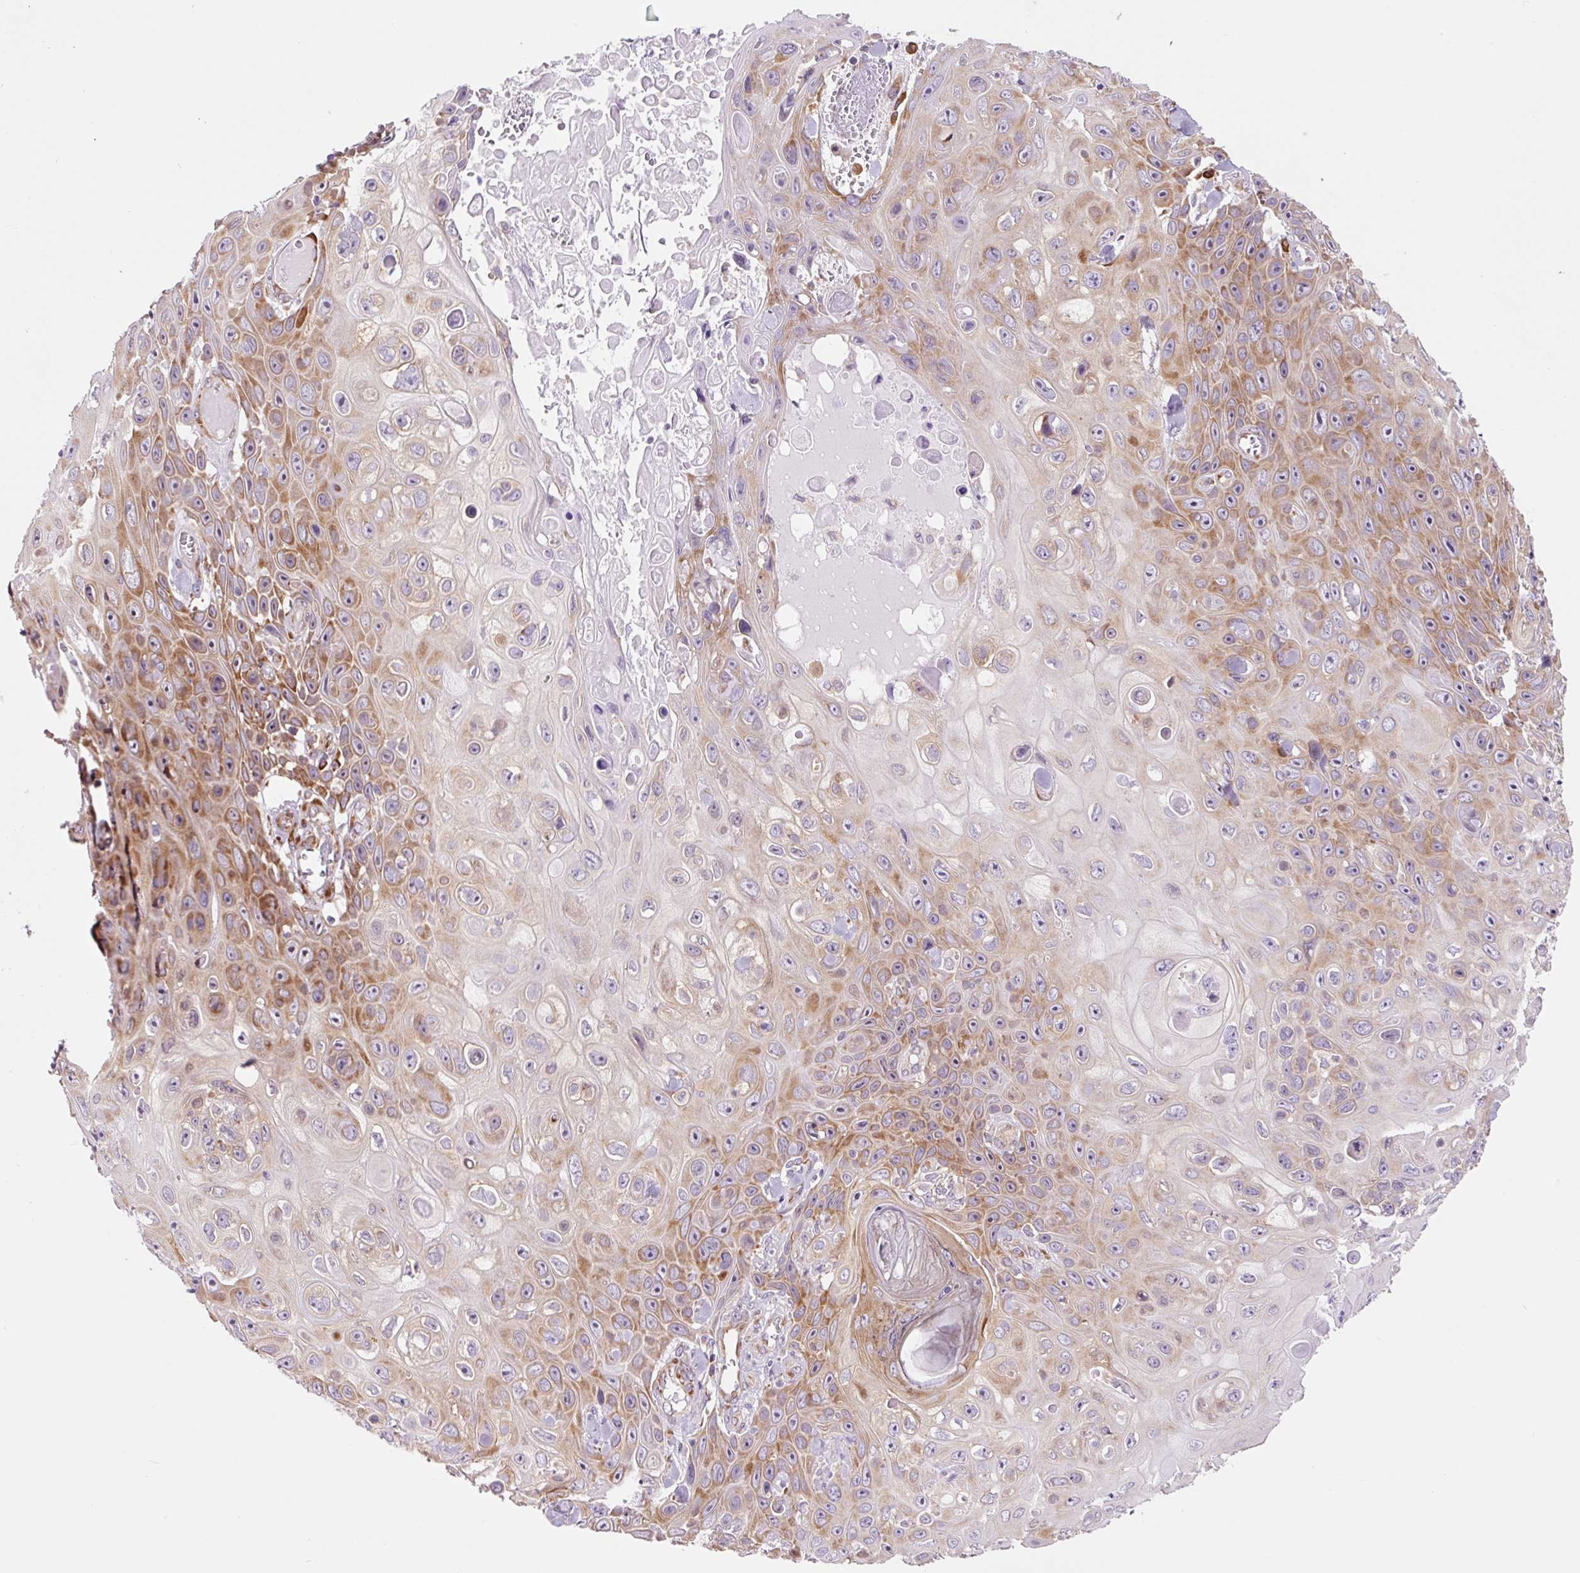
{"staining": {"intensity": "moderate", "quantity": "25%-75%", "location": "cytoplasmic/membranous"}, "tissue": "skin cancer", "cell_type": "Tumor cells", "image_type": "cancer", "snomed": [{"axis": "morphology", "description": "Squamous cell carcinoma, NOS"}, {"axis": "topography", "description": "Skin"}], "caption": "Protein staining of skin squamous cell carcinoma tissue displays moderate cytoplasmic/membranous staining in about 25%-75% of tumor cells.", "gene": "RPL41", "patient": {"sex": "male", "age": 82}}